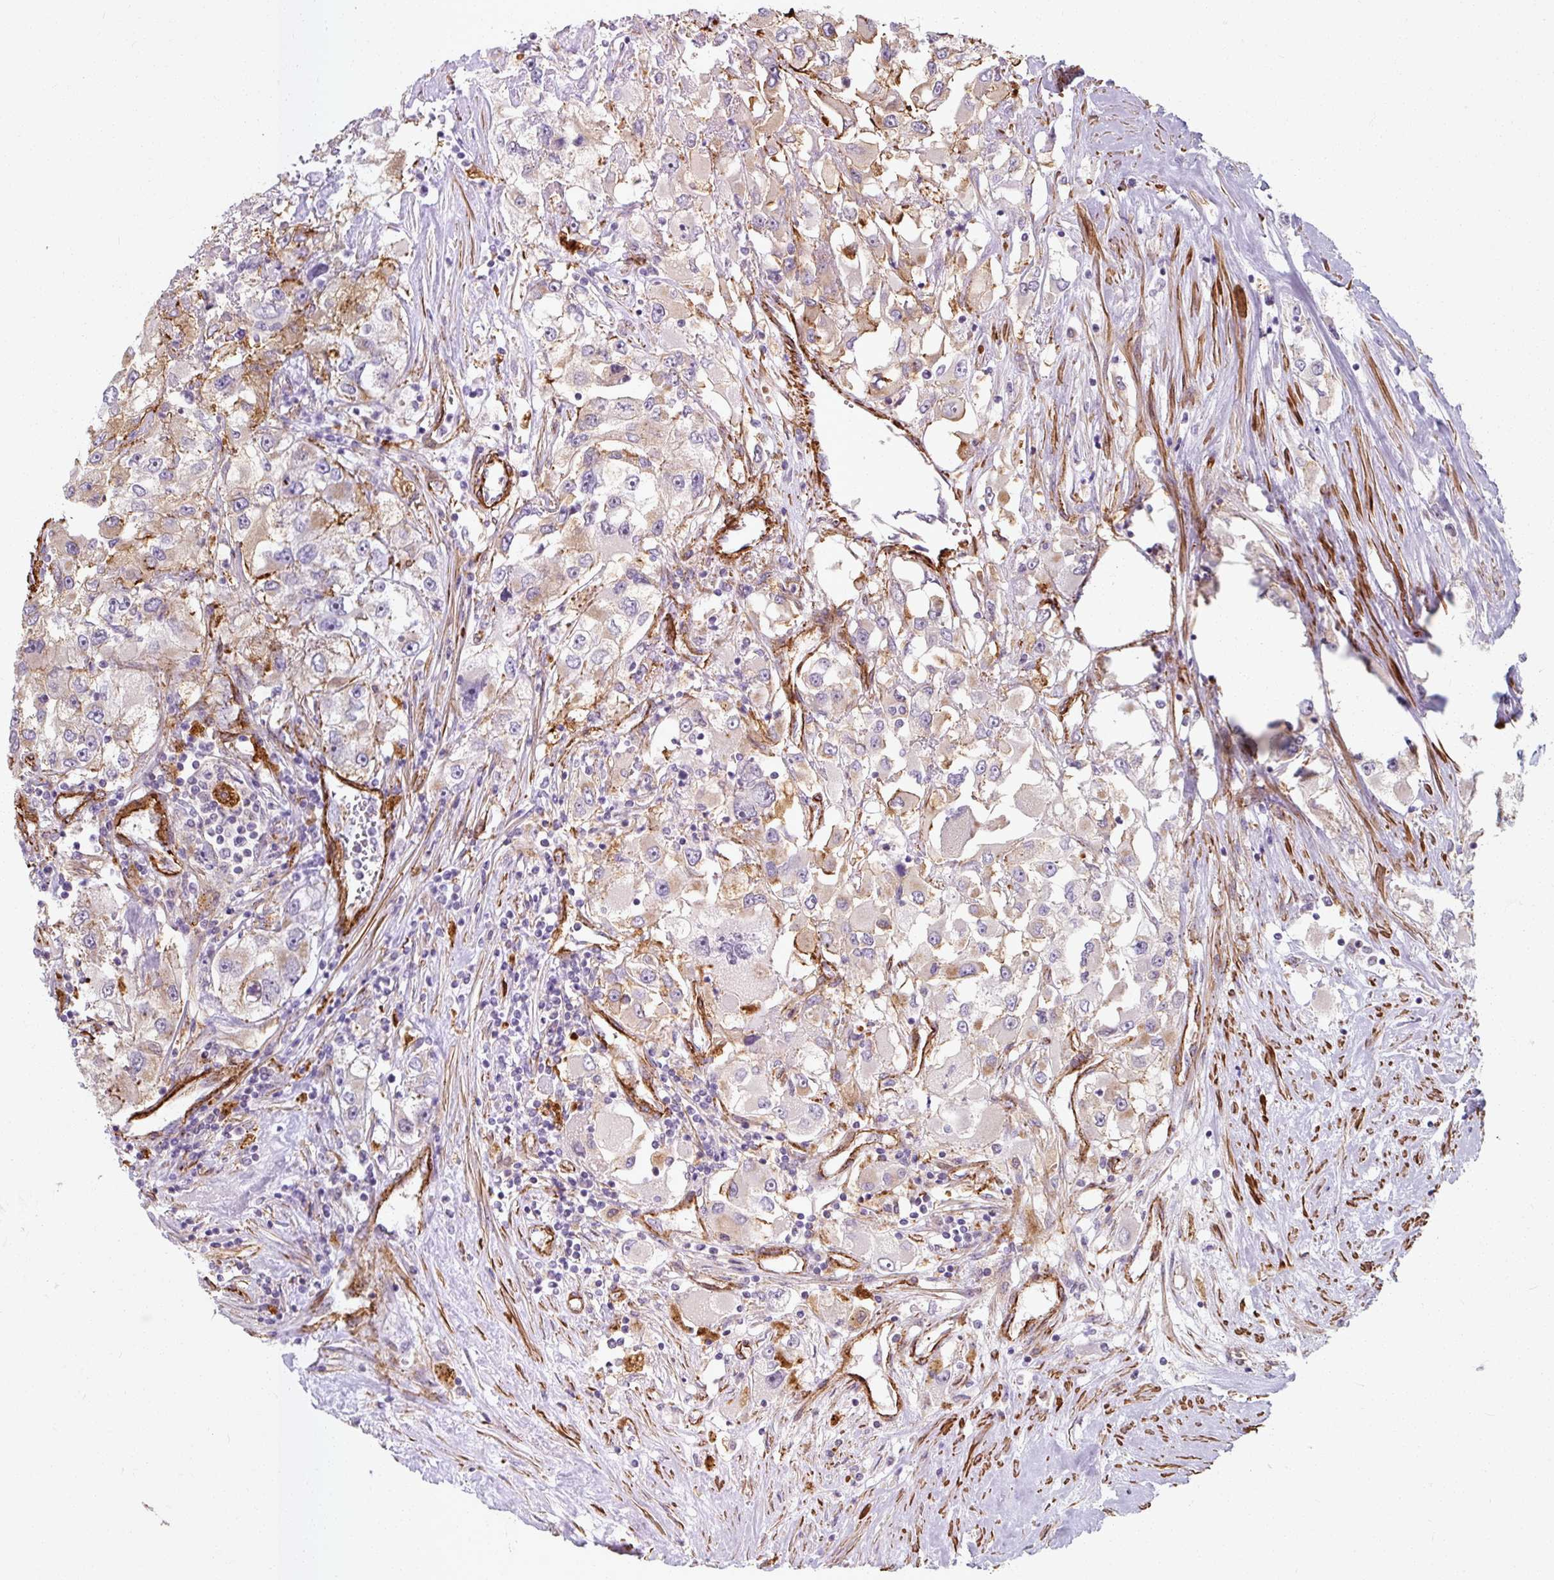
{"staining": {"intensity": "weak", "quantity": "<25%", "location": "cytoplasmic/membranous"}, "tissue": "renal cancer", "cell_type": "Tumor cells", "image_type": "cancer", "snomed": [{"axis": "morphology", "description": "Adenocarcinoma, NOS"}, {"axis": "topography", "description": "Kidney"}], "caption": "Adenocarcinoma (renal) stained for a protein using IHC reveals no positivity tumor cells.", "gene": "MRPS5", "patient": {"sex": "female", "age": 52}}